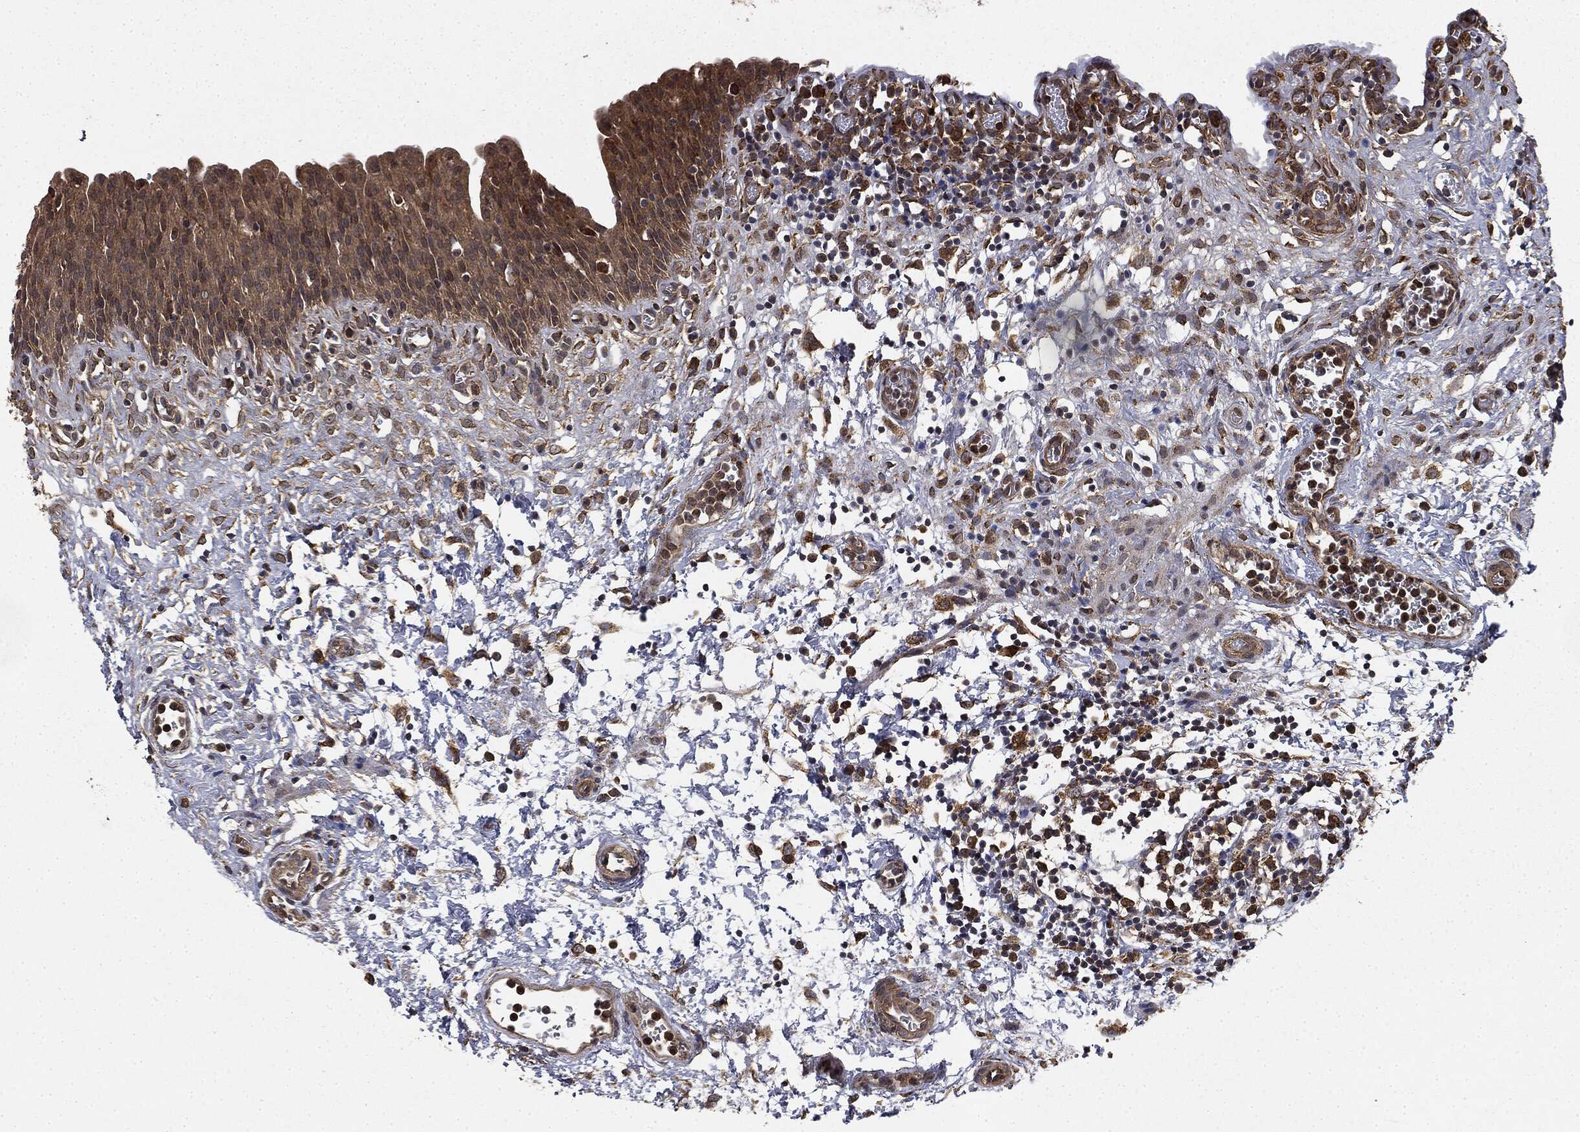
{"staining": {"intensity": "moderate", "quantity": ">75%", "location": "cytoplasmic/membranous"}, "tissue": "urinary bladder", "cell_type": "Urothelial cells", "image_type": "normal", "snomed": [{"axis": "morphology", "description": "Normal tissue, NOS"}, {"axis": "topography", "description": "Urinary bladder"}], "caption": "A photomicrograph showing moderate cytoplasmic/membranous expression in about >75% of urothelial cells in benign urinary bladder, as visualized by brown immunohistochemical staining.", "gene": "MIER2", "patient": {"sex": "male", "age": 37}}